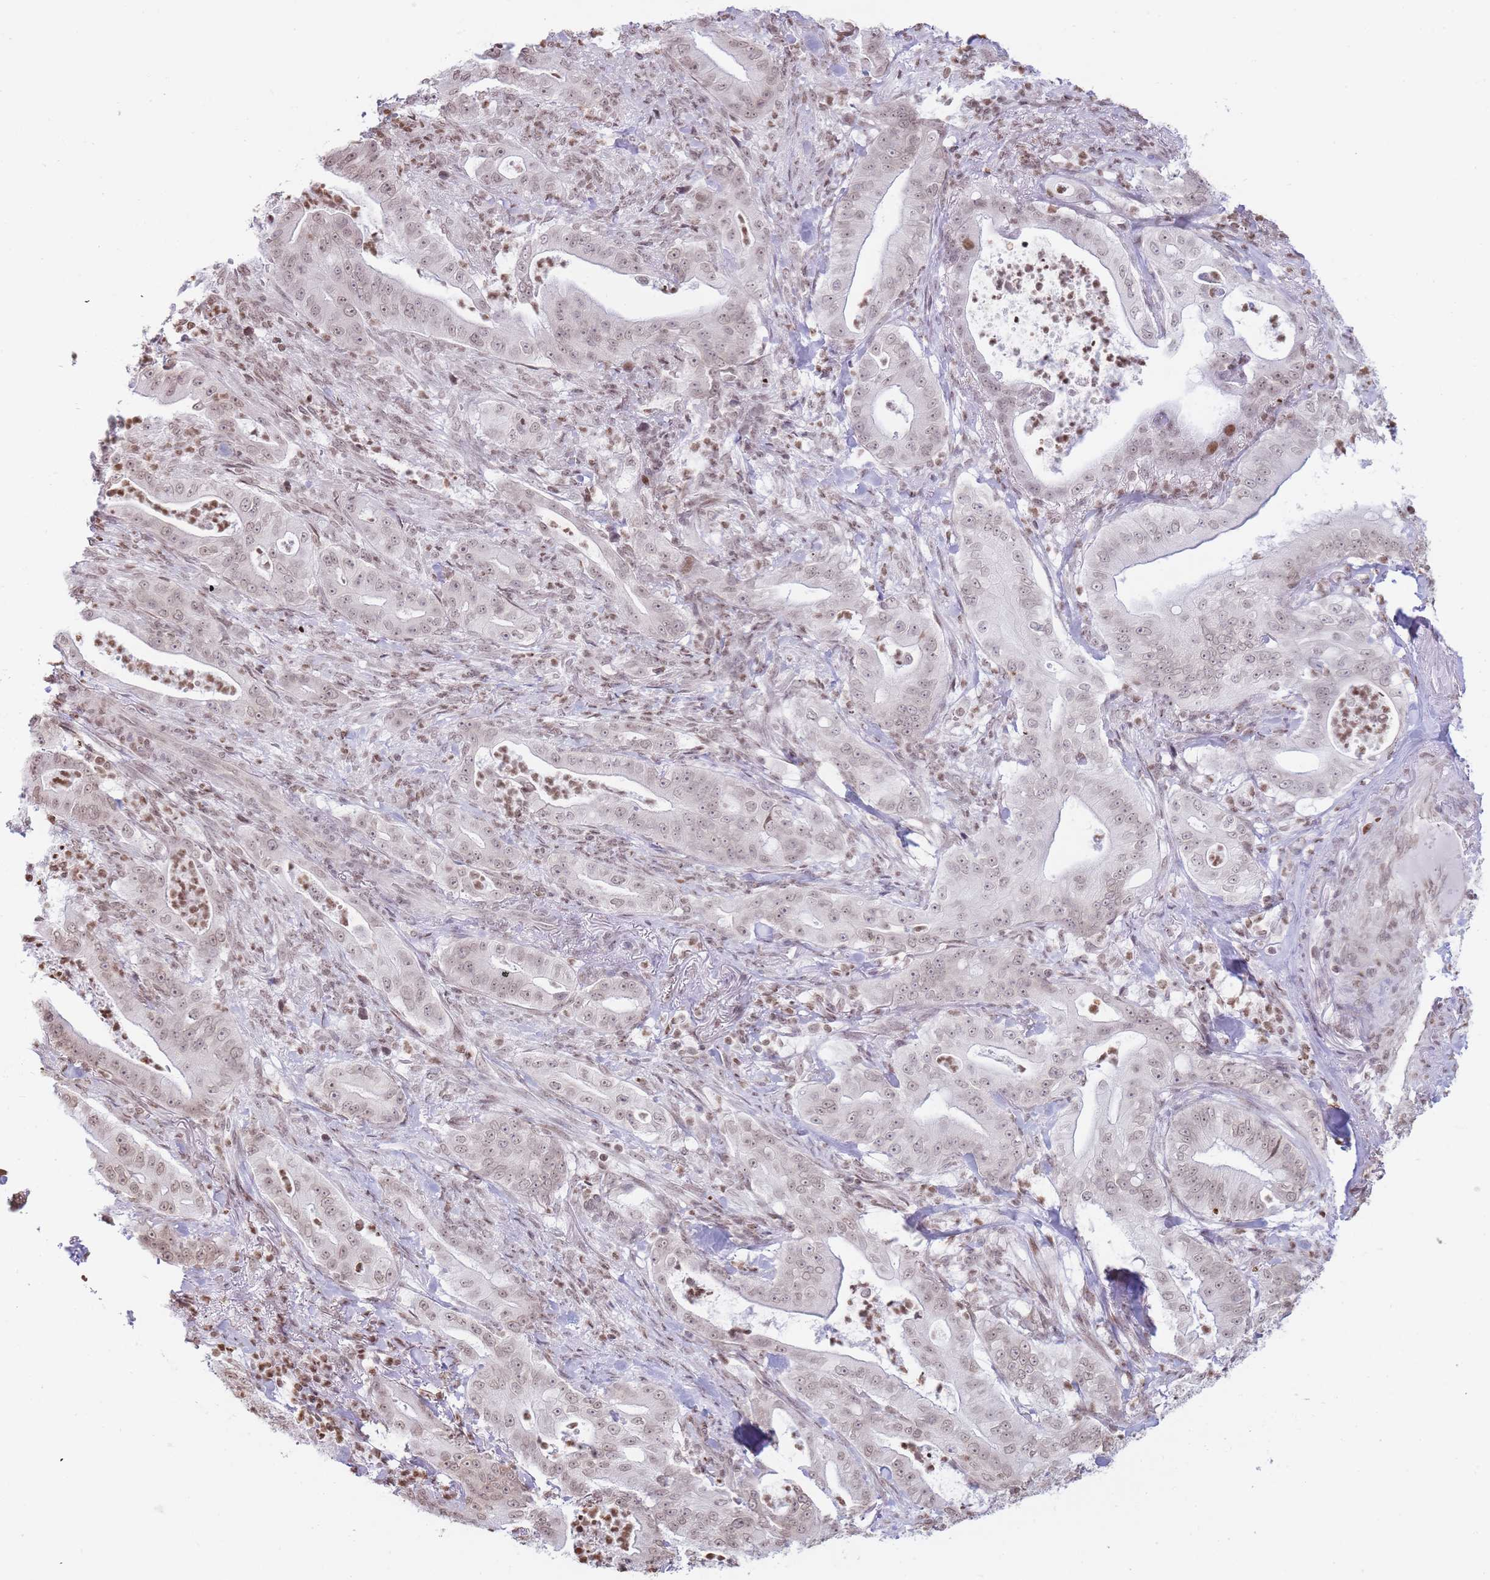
{"staining": {"intensity": "weak", "quantity": ">75%", "location": "nuclear"}, "tissue": "pancreatic cancer", "cell_type": "Tumor cells", "image_type": "cancer", "snomed": [{"axis": "morphology", "description": "Adenocarcinoma, NOS"}, {"axis": "topography", "description": "Pancreas"}], "caption": "Immunohistochemical staining of adenocarcinoma (pancreatic) demonstrates weak nuclear protein expression in about >75% of tumor cells.", "gene": "SHISAL1", "patient": {"sex": "male", "age": 71}}